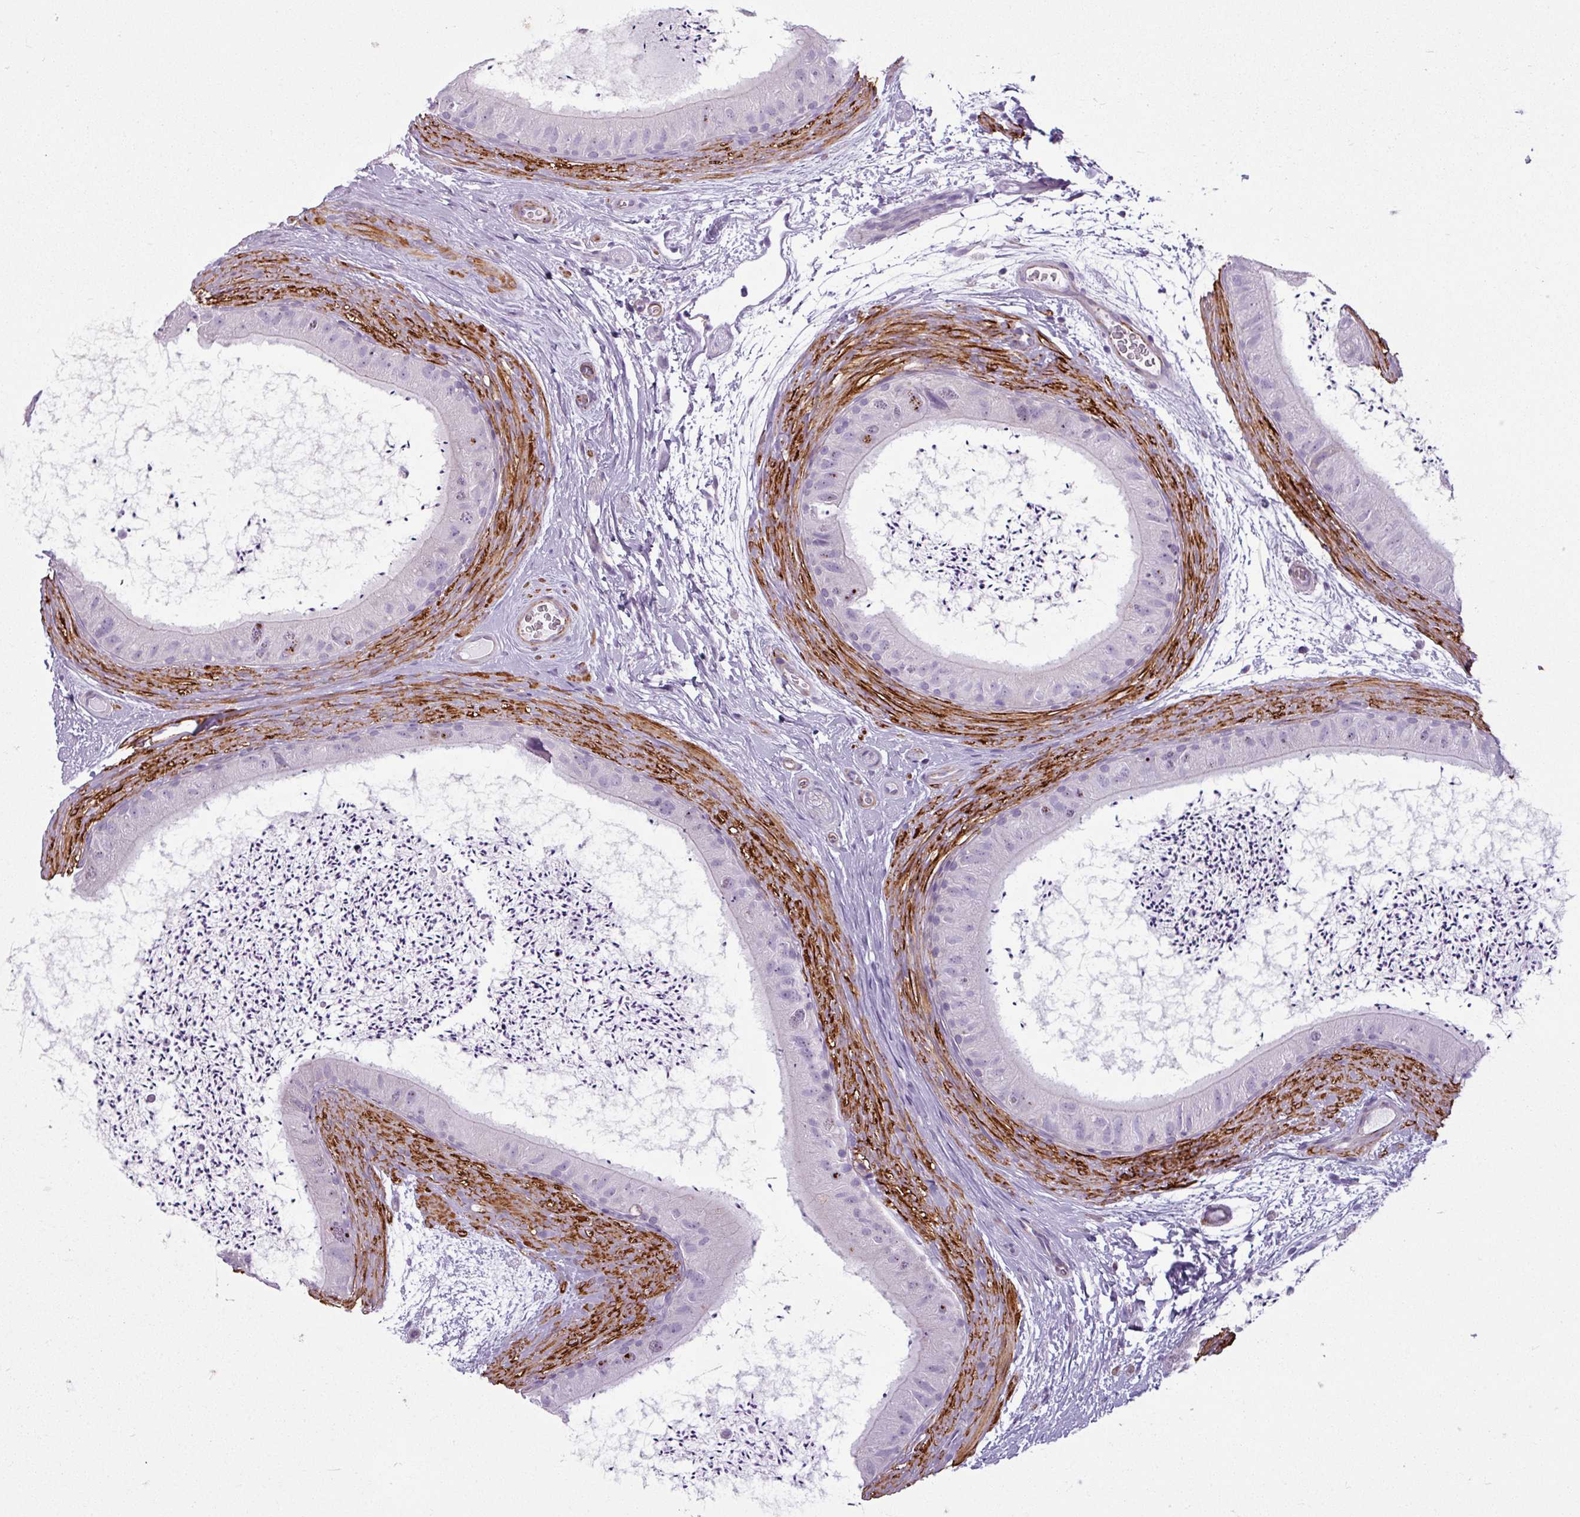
{"staining": {"intensity": "negative", "quantity": "none", "location": "none"}, "tissue": "epididymis", "cell_type": "Glandular cells", "image_type": "normal", "snomed": [{"axis": "morphology", "description": "Normal tissue, NOS"}, {"axis": "topography", "description": "Epididymis"}], "caption": "Immunohistochemical staining of benign human epididymis reveals no significant positivity in glandular cells.", "gene": "ATP10A", "patient": {"sex": "male", "age": 50}}